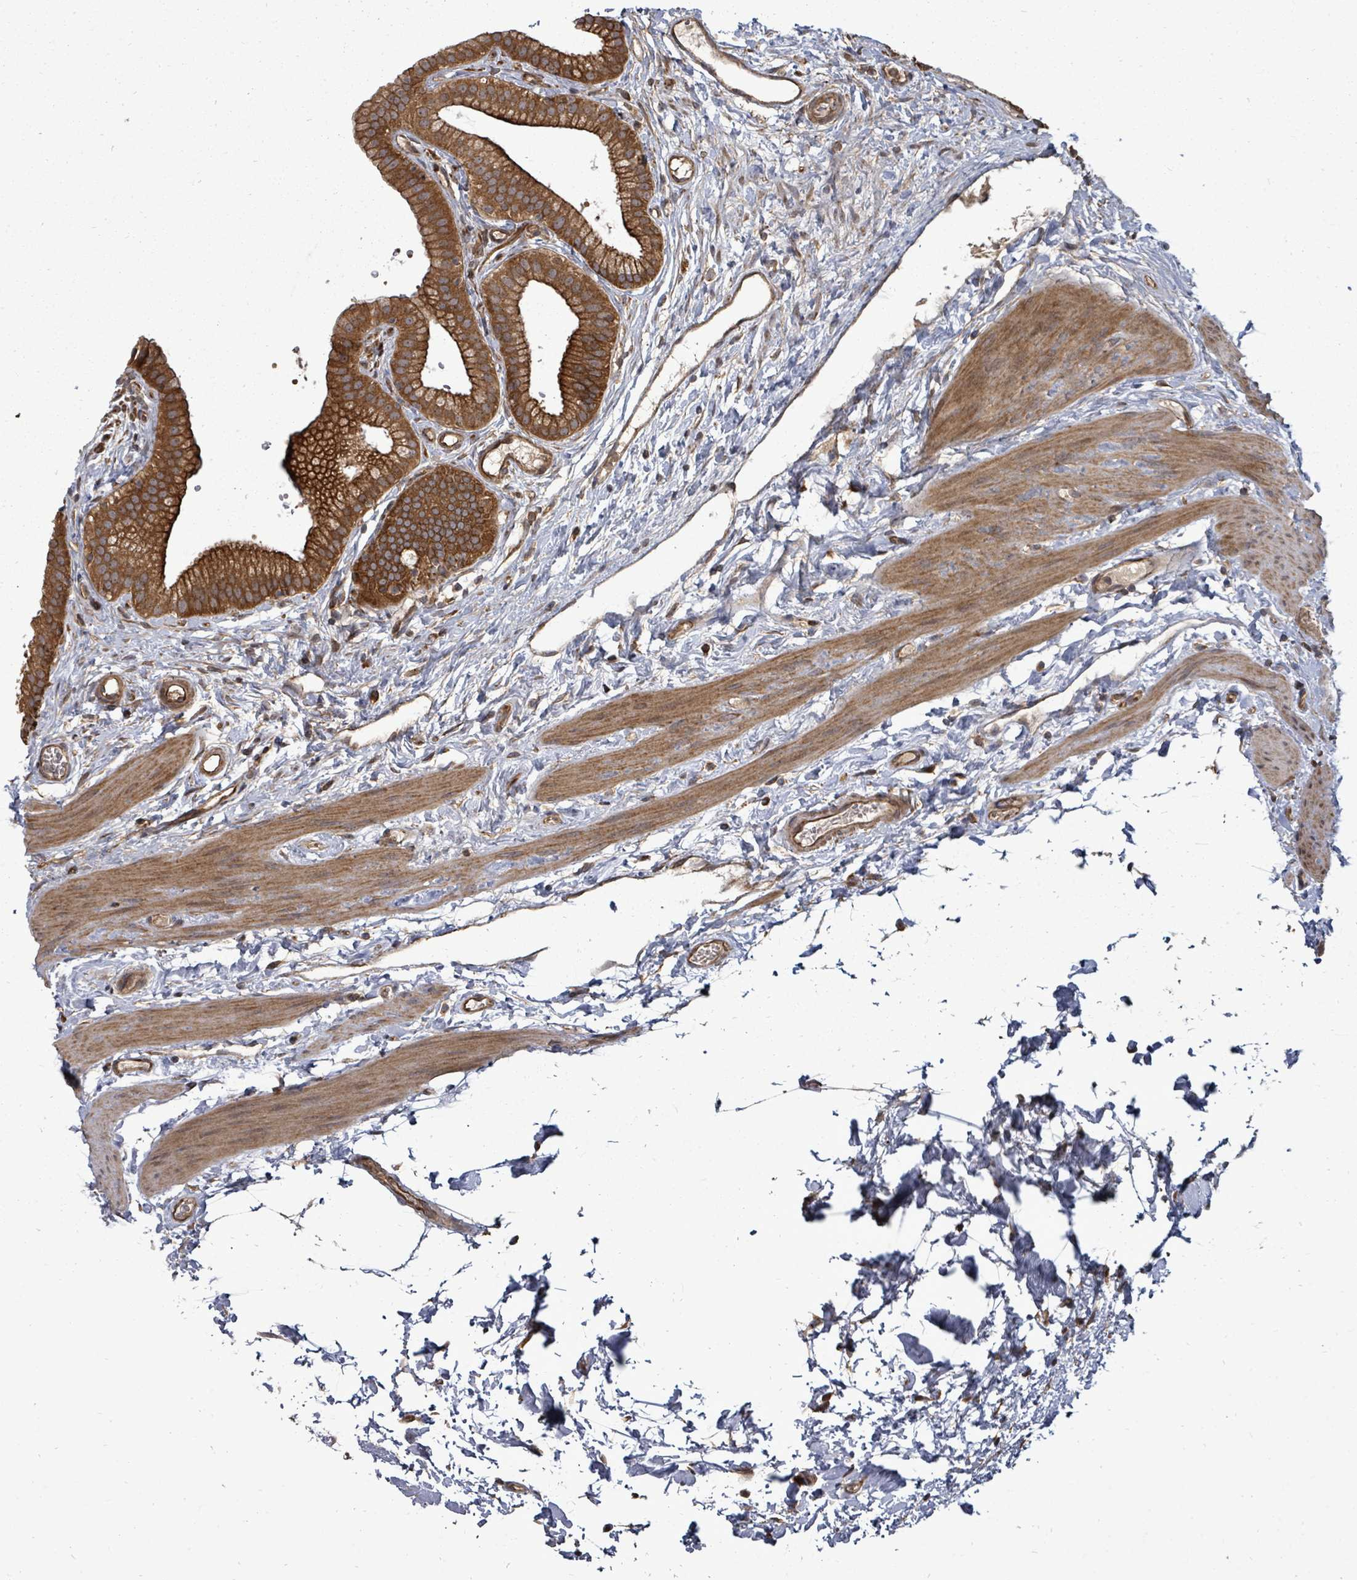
{"staining": {"intensity": "strong", "quantity": ">75%", "location": "cytoplasmic/membranous"}, "tissue": "gallbladder", "cell_type": "Glandular cells", "image_type": "normal", "snomed": [{"axis": "morphology", "description": "Normal tissue, NOS"}, {"axis": "topography", "description": "Gallbladder"}], "caption": "DAB (3,3'-diaminobenzidine) immunohistochemical staining of normal gallbladder displays strong cytoplasmic/membranous protein staining in approximately >75% of glandular cells. (Stains: DAB in brown, nuclei in blue, Microscopy: brightfield microscopy at high magnification).", "gene": "EIF3CL", "patient": {"sex": "female", "age": 54}}